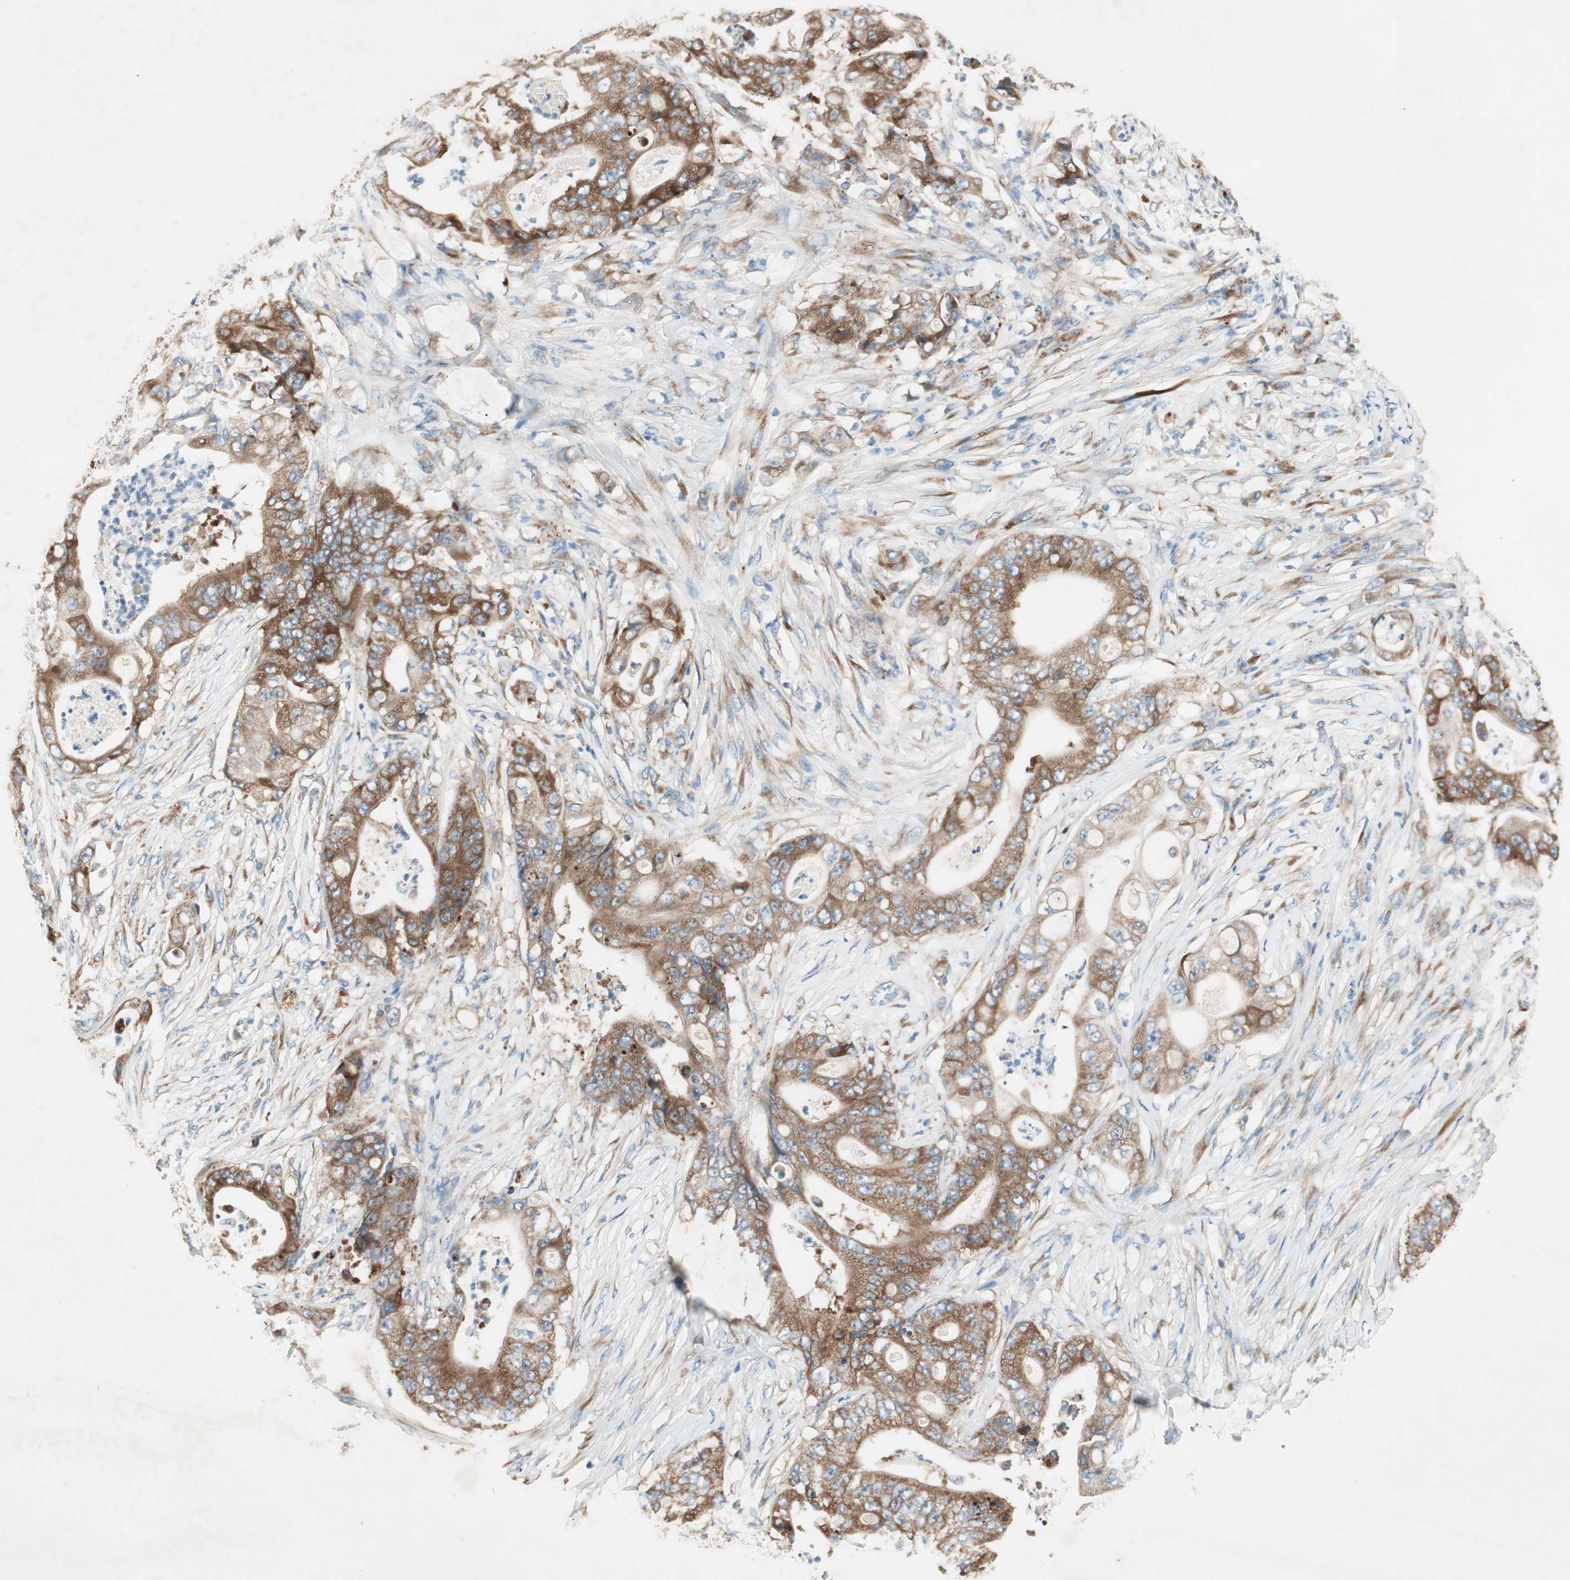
{"staining": {"intensity": "strong", "quantity": ">75%", "location": "cytoplasmic/membranous"}, "tissue": "stomach cancer", "cell_type": "Tumor cells", "image_type": "cancer", "snomed": [{"axis": "morphology", "description": "Adenocarcinoma, NOS"}, {"axis": "topography", "description": "Stomach"}], "caption": "Immunohistochemical staining of human stomach cancer (adenocarcinoma) reveals high levels of strong cytoplasmic/membranous protein staining in approximately >75% of tumor cells. (DAB (3,3'-diaminobenzidine) IHC, brown staining for protein, blue staining for nuclei).", "gene": "RPL23", "patient": {"sex": "female", "age": 73}}